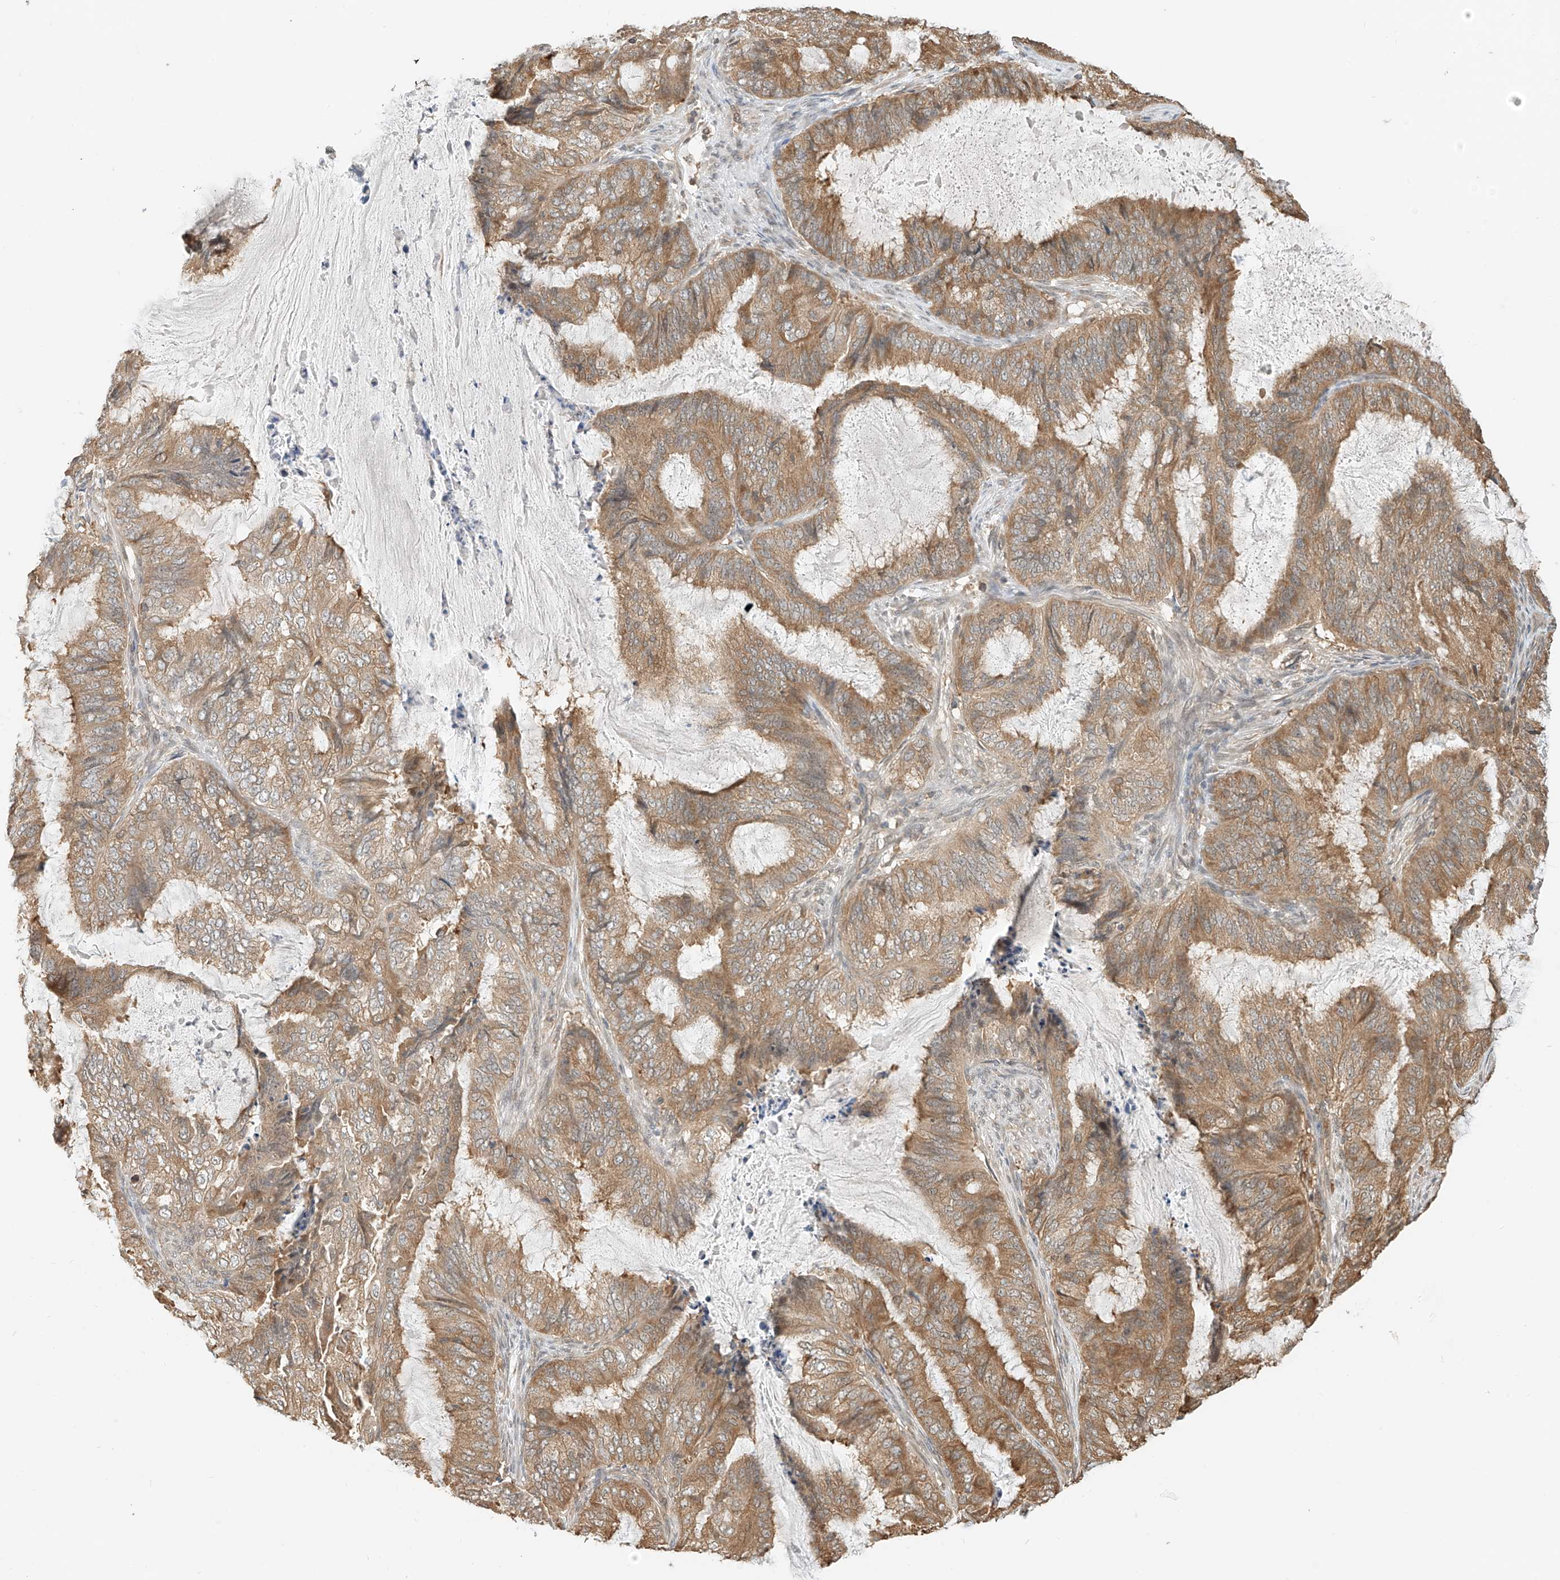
{"staining": {"intensity": "moderate", "quantity": ">75%", "location": "cytoplasmic/membranous"}, "tissue": "endometrial cancer", "cell_type": "Tumor cells", "image_type": "cancer", "snomed": [{"axis": "morphology", "description": "Adenocarcinoma, NOS"}, {"axis": "topography", "description": "Endometrium"}], "caption": "An image showing moderate cytoplasmic/membranous expression in approximately >75% of tumor cells in endometrial adenocarcinoma, as visualized by brown immunohistochemical staining.", "gene": "PPA2", "patient": {"sex": "female", "age": 51}}